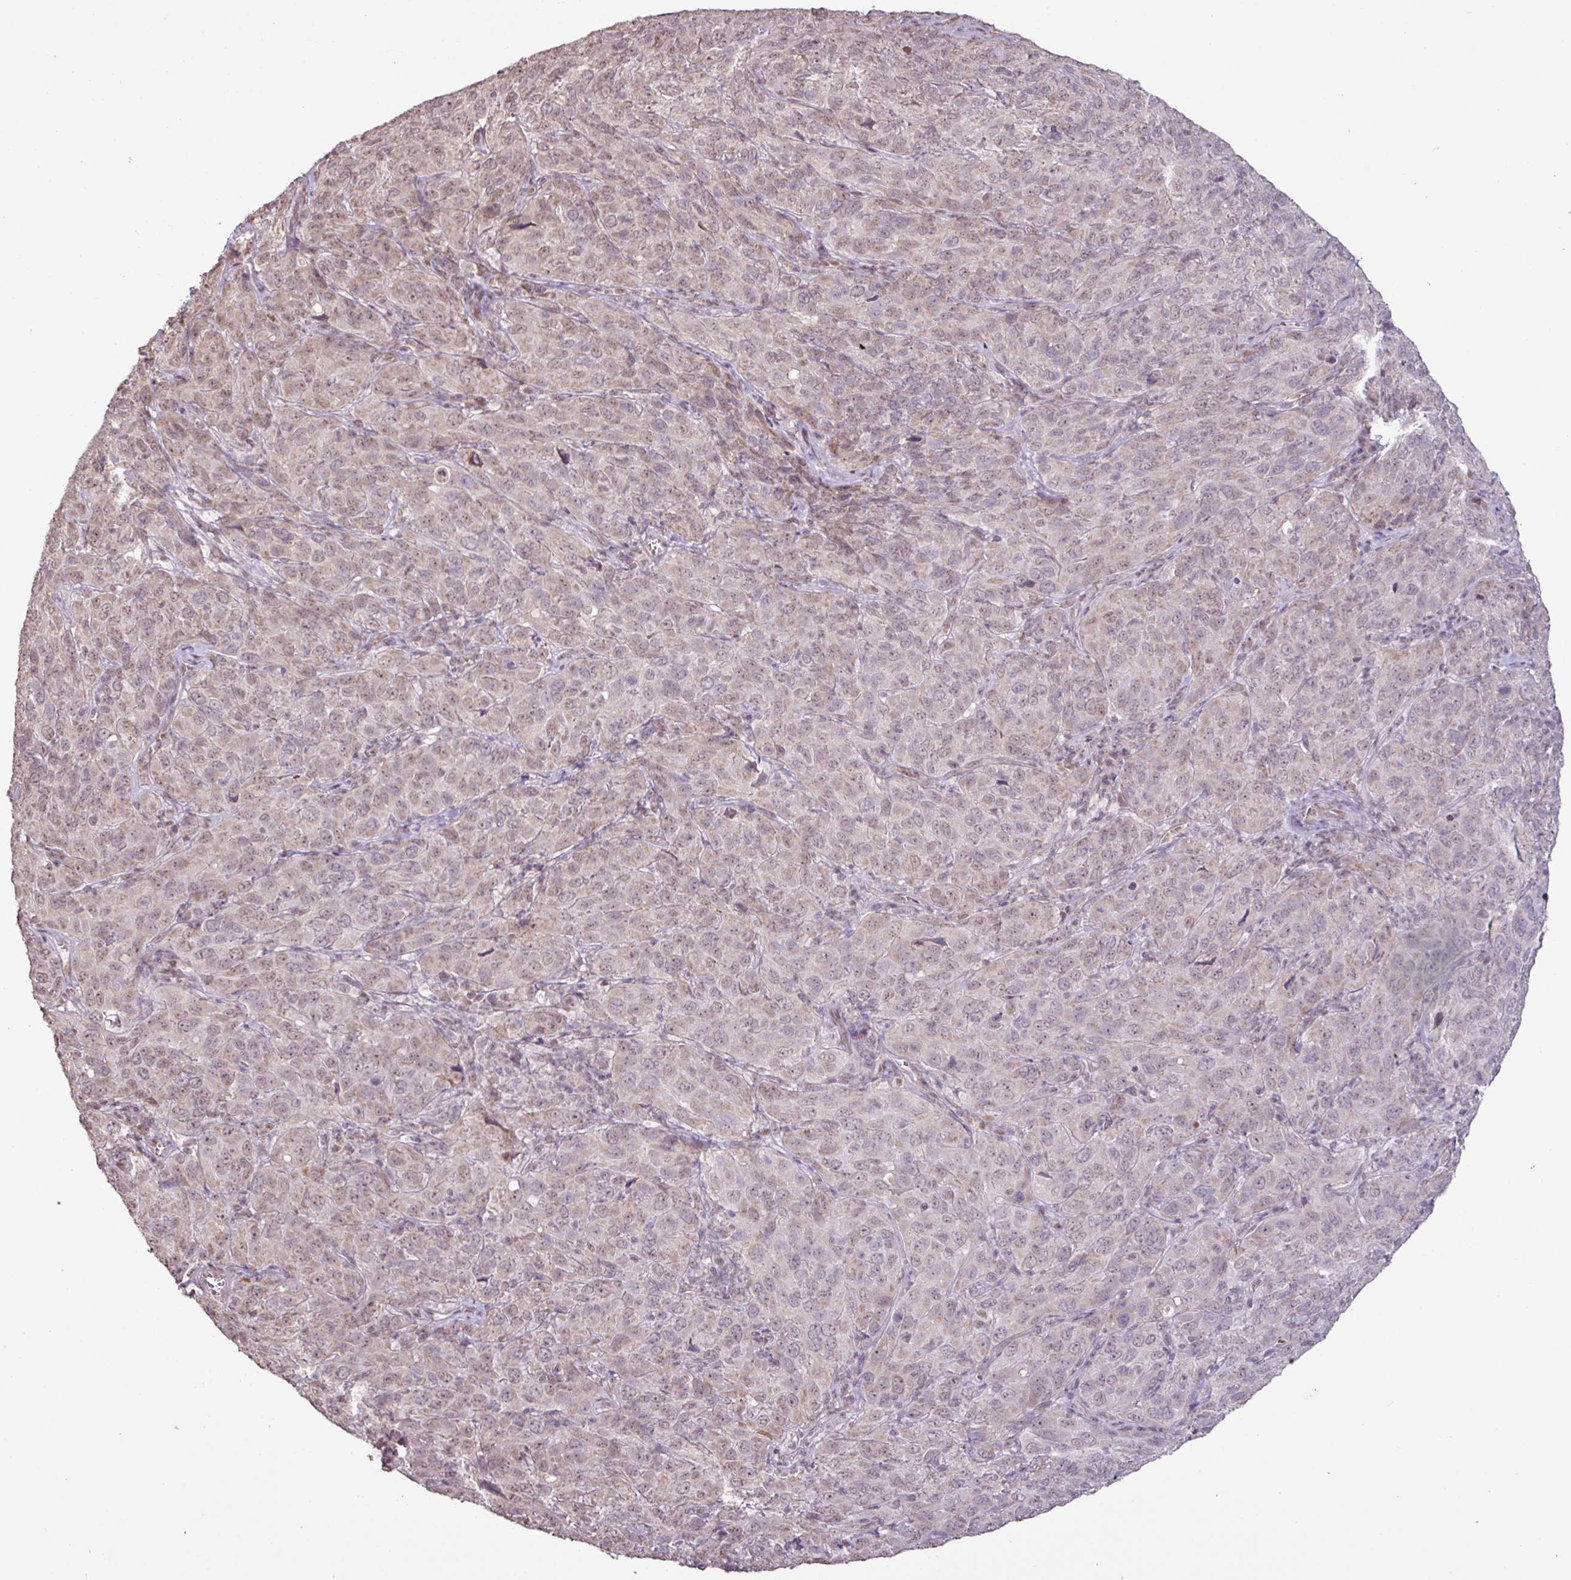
{"staining": {"intensity": "weak", "quantity": "25%-75%", "location": "cytoplasmic/membranous,nuclear"}, "tissue": "cervical cancer", "cell_type": "Tumor cells", "image_type": "cancer", "snomed": [{"axis": "morphology", "description": "Normal tissue, NOS"}, {"axis": "morphology", "description": "Squamous cell carcinoma, NOS"}, {"axis": "topography", "description": "Cervix"}], "caption": "Squamous cell carcinoma (cervical) tissue exhibits weak cytoplasmic/membranous and nuclear expression in approximately 25%-75% of tumor cells, visualized by immunohistochemistry.", "gene": "L3MBTL3", "patient": {"sex": "female", "age": 51}}